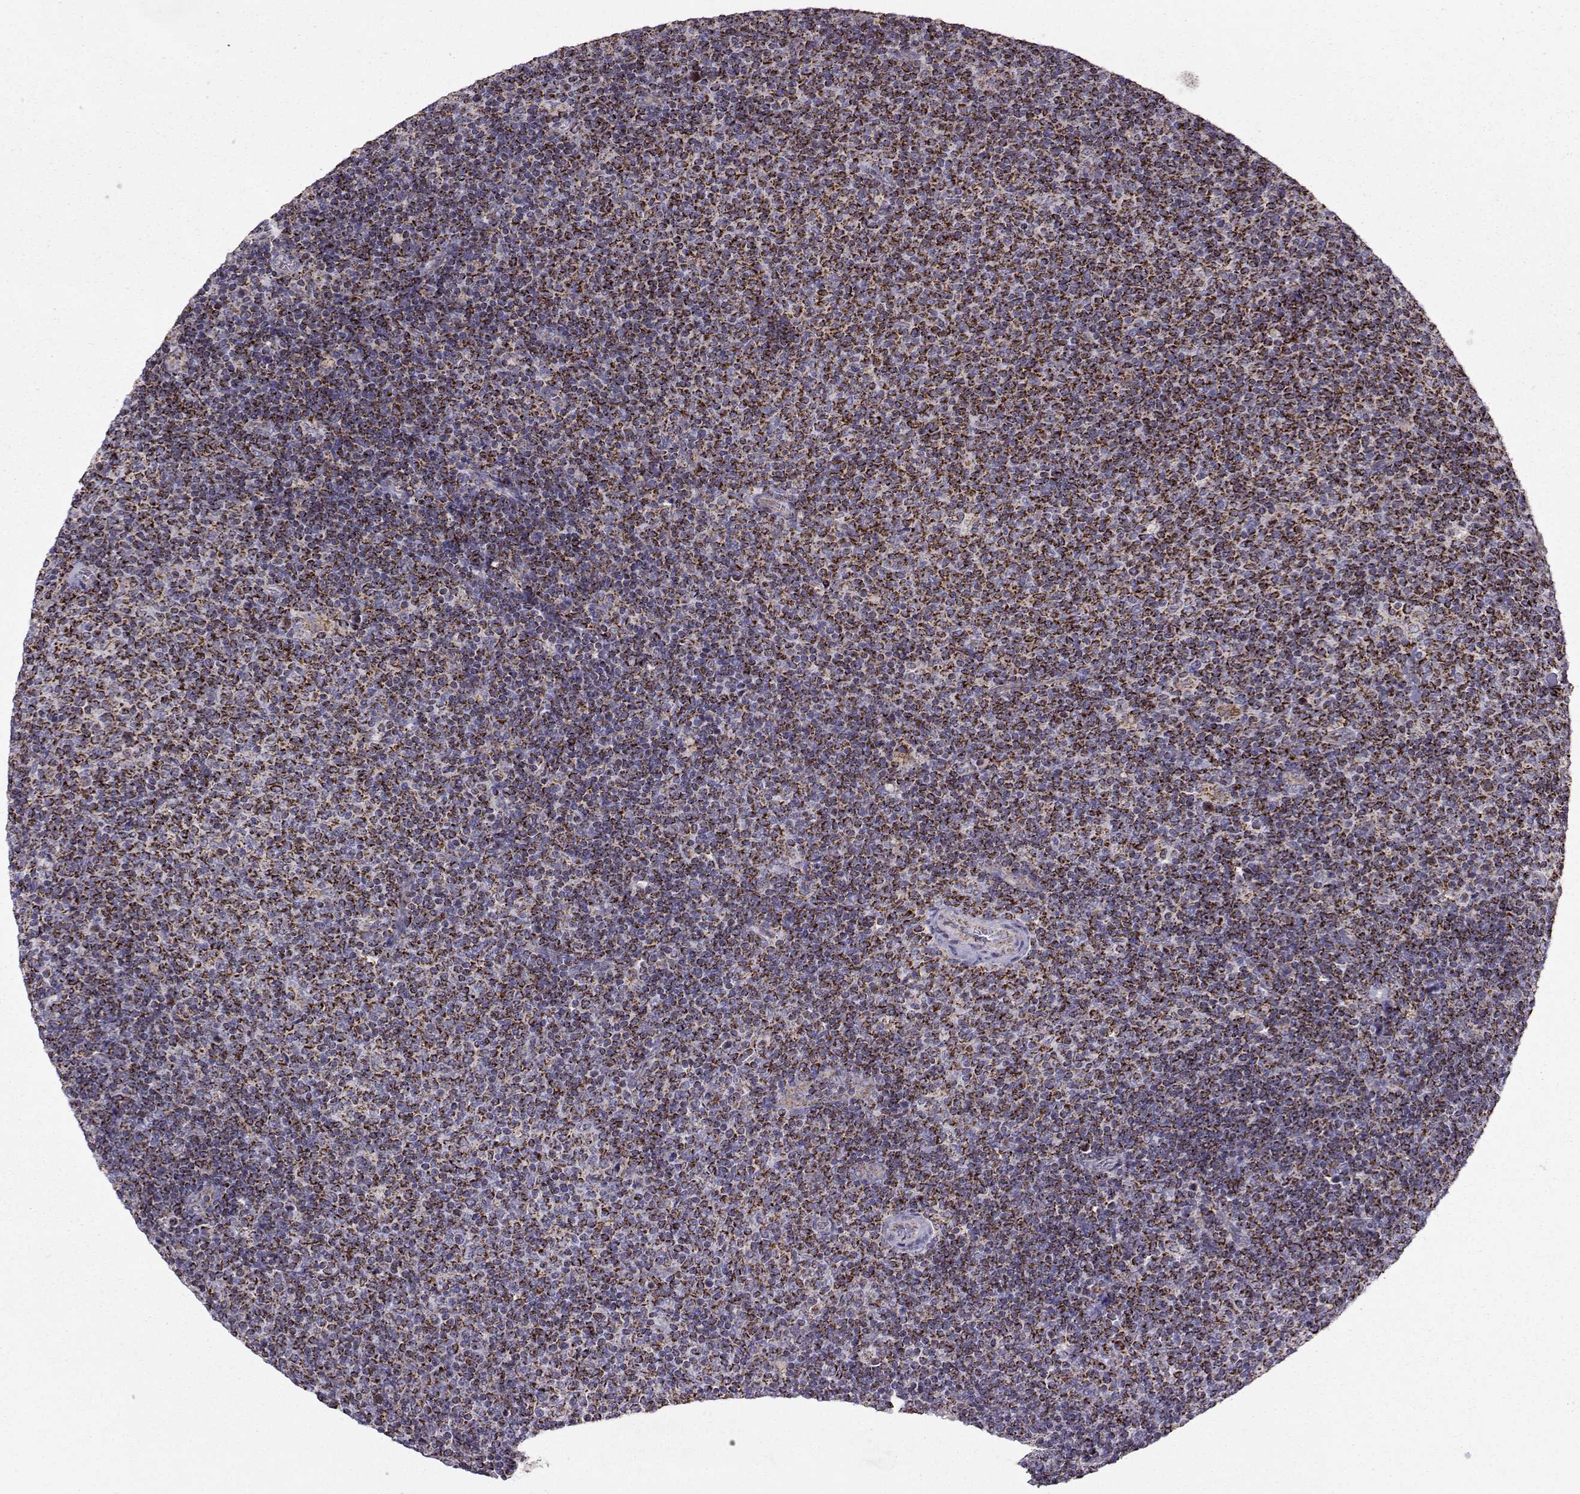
{"staining": {"intensity": "strong", "quantity": ">75%", "location": "cytoplasmic/membranous"}, "tissue": "lymphoma", "cell_type": "Tumor cells", "image_type": "cancer", "snomed": [{"axis": "morphology", "description": "Malignant lymphoma, non-Hodgkin's type, Low grade"}, {"axis": "topography", "description": "Lymph node"}], "caption": "Lymphoma stained with immunohistochemistry (IHC) reveals strong cytoplasmic/membranous staining in about >75% of tumor cells. (brown staining indicates protein expression, while blue staining denotes nuclei).", "gene": "NECAB3", "patient": {"sex": "male", "age": 52}}